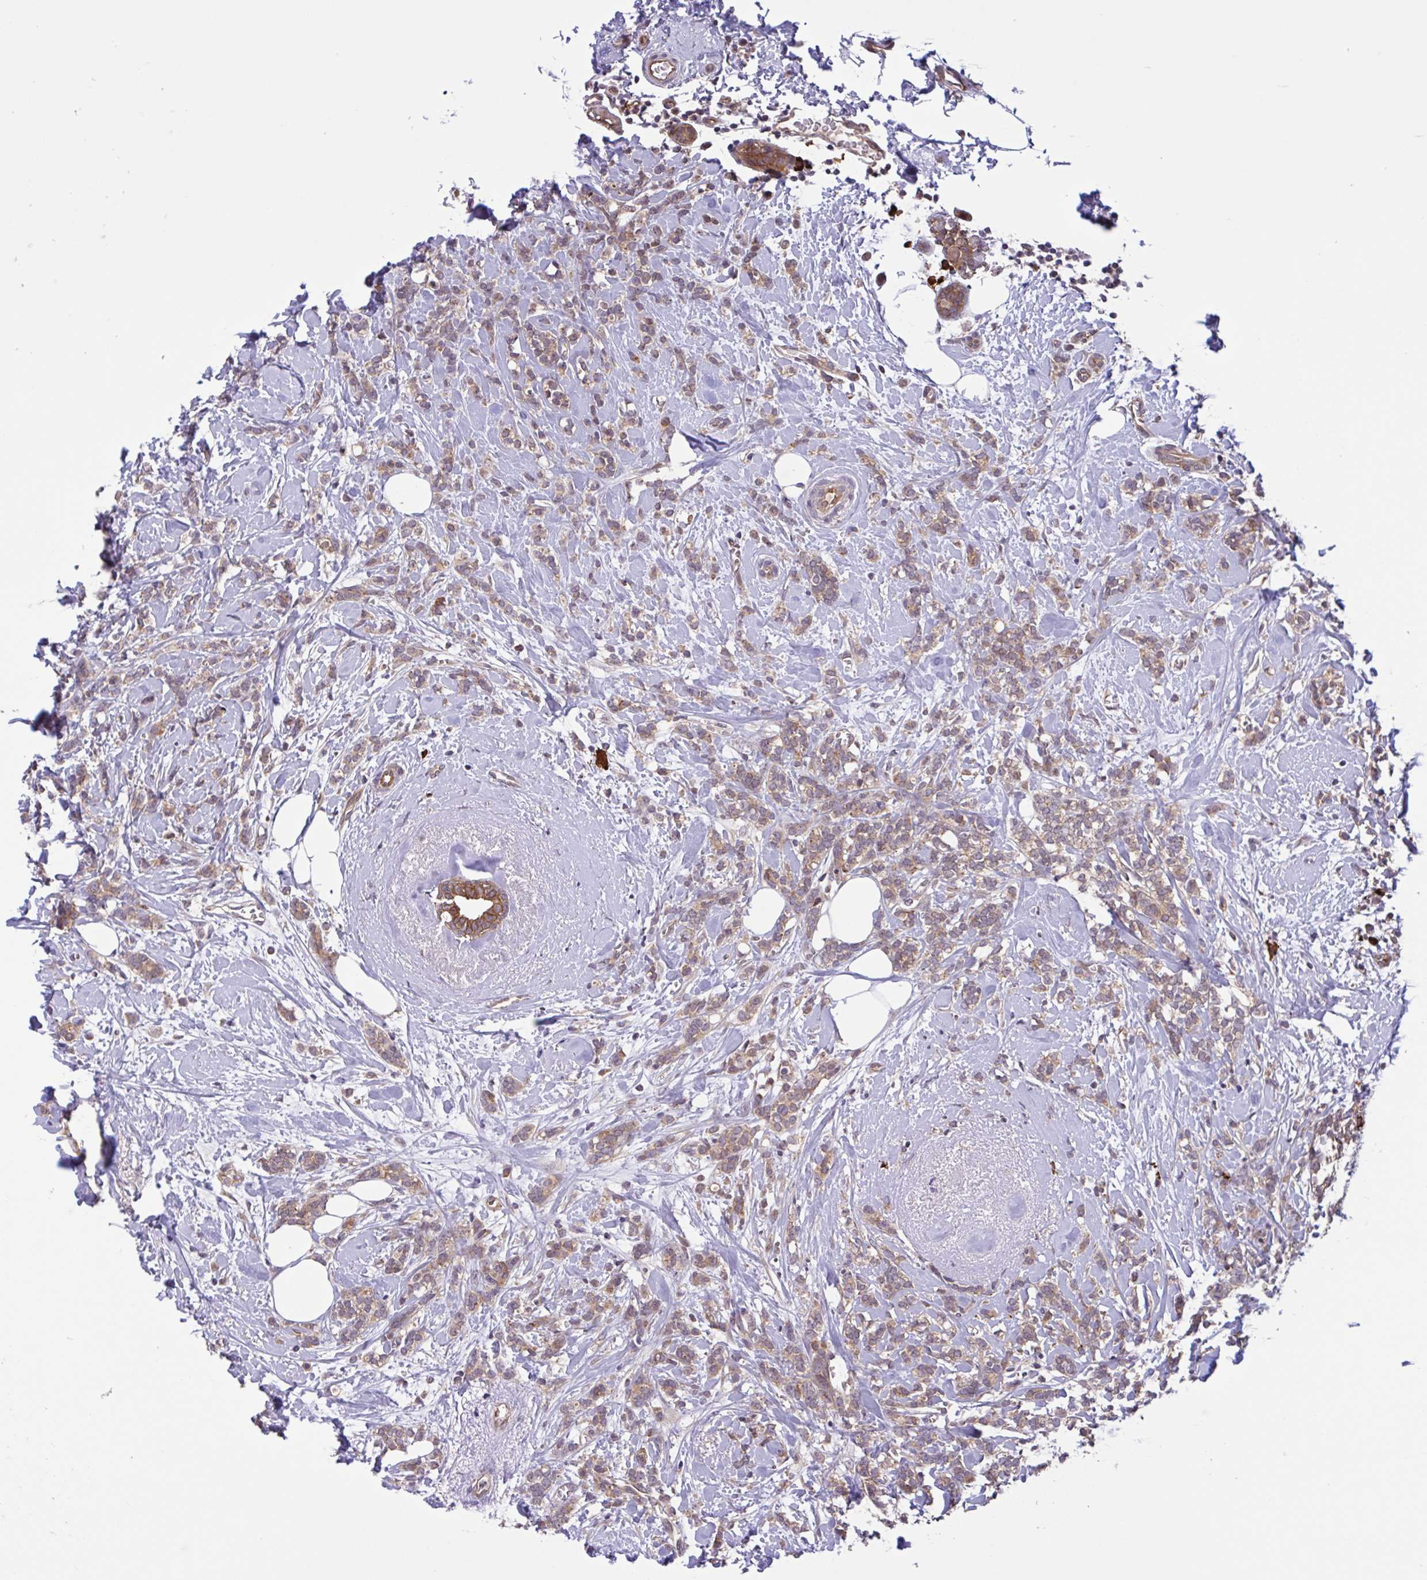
{"staining": {"intensity": "weak", "quantity": ">75%", "location": "cytoplasmic/membranous"}, "tissue": "breast cancer", "cell_type": "Tumor cells", "image_type": "cancer", "snomed": [{"axis": "morphology", "description": "Lobular carcinoma"}, {"axis": "topography", "description": "Breast"}], "caption": "An immunohistochemistry (IHC) photomicrograph of tumor tissue is shown. Protein staining in brown highlights weak cytoplasmic/membranous positivity in breast lobular carcinoma within tumor cells.", "gene": "INTS10", "patient": {"sex": "female", "age": 59}}